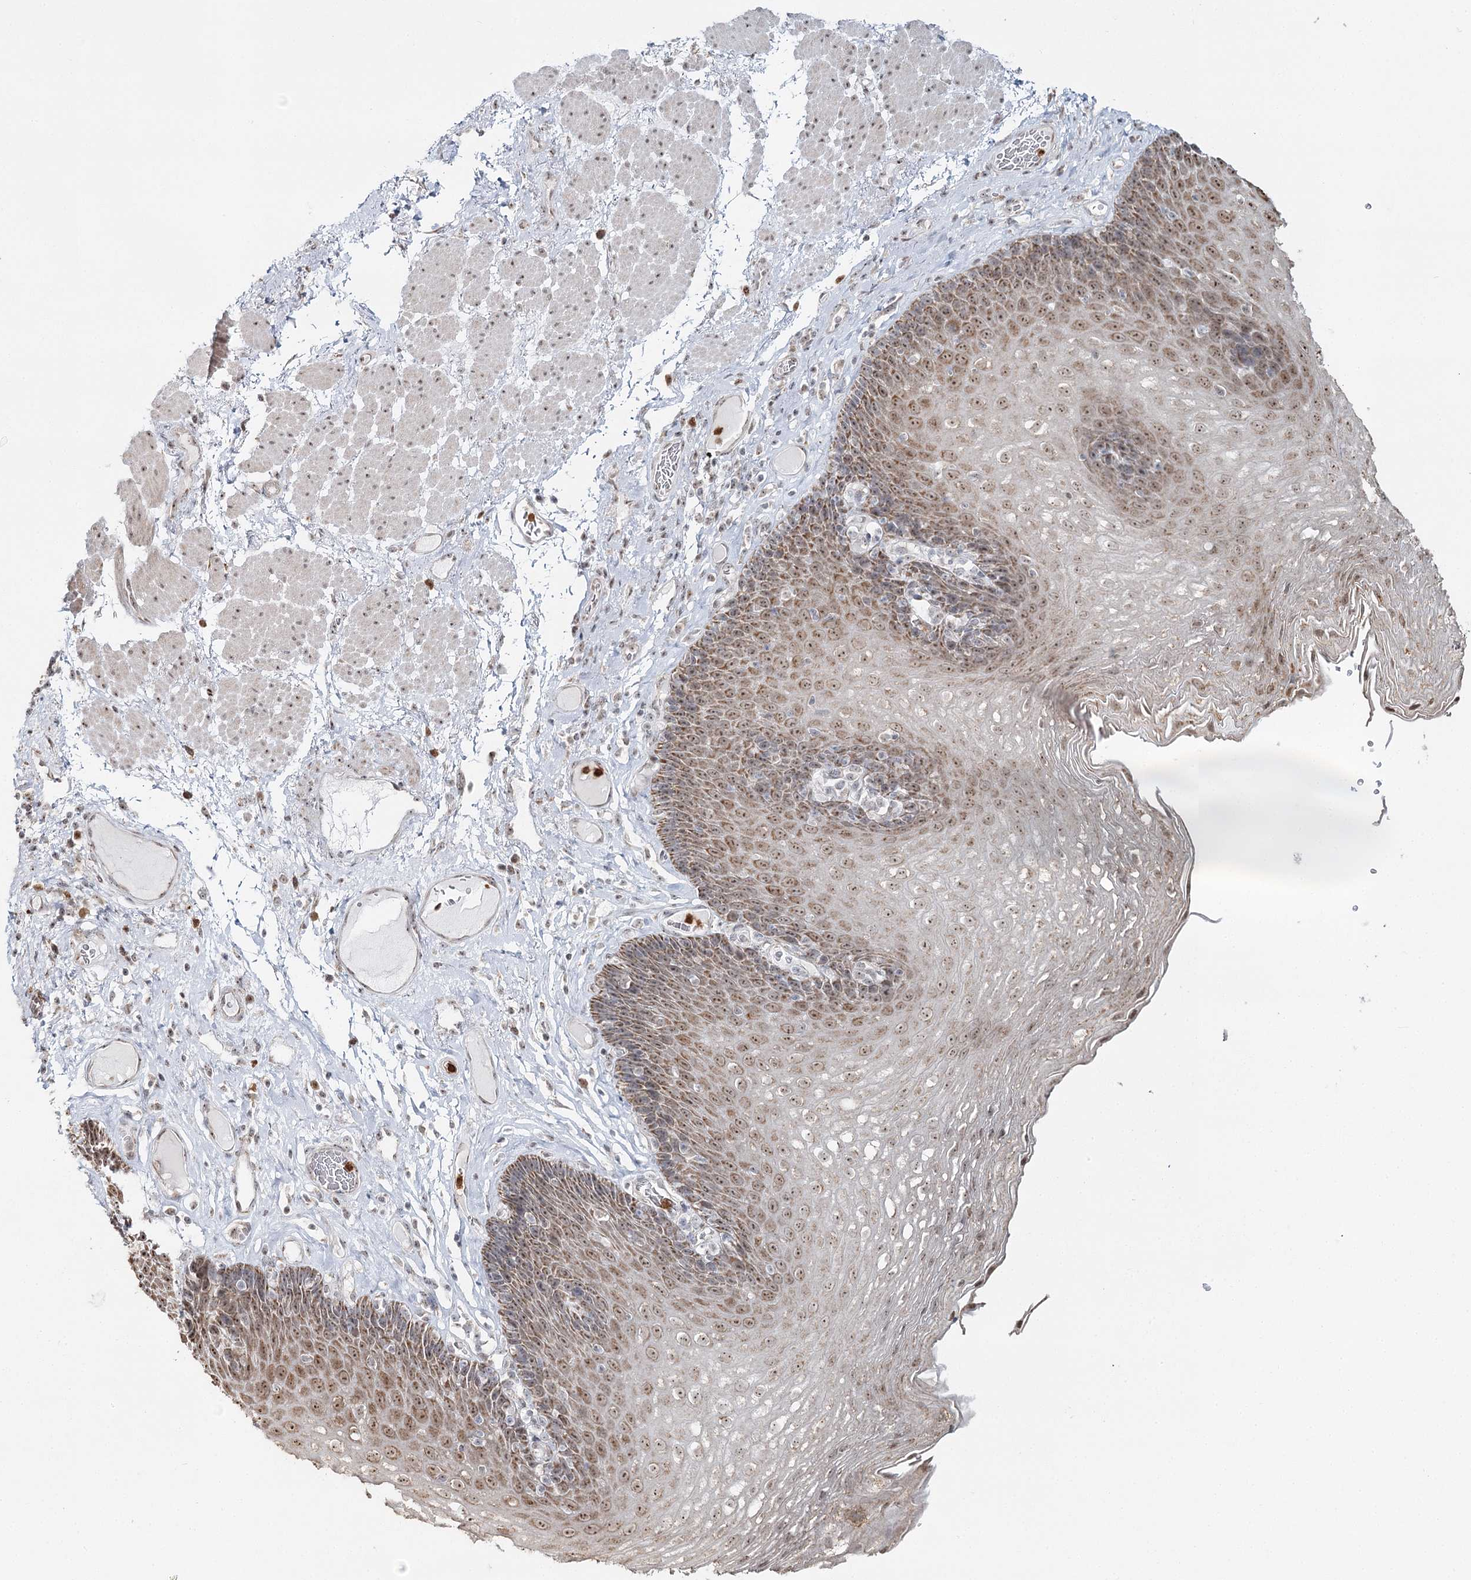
{"staining": {"intensity": "moderate", "quantity": ">75%", "location": "cytoplasmic/membranous,nuclear"}, "tissue": "esophagus", "cell_type": "Squamous epithelial cells", "image_type": "normal", "snomed": [{"axis": "morphology", "description": "Normal tissue, NOS"}, {"axis": "topography", "description": "Esophagus"}], "caption": "The immunohistochemical stain labels moderate cytoplasmic/membranous,nuclear staining in squamous epithelial cells of normal esophagus. The protein of interest is stained brown, and the nuclei are stained in blue (DAB (3,3'-diaminobenzidine) IHC with brightfield microscopy, high magnification).", "gene": "ATAD1", "patient": {"sex": "female", "age": 66}}